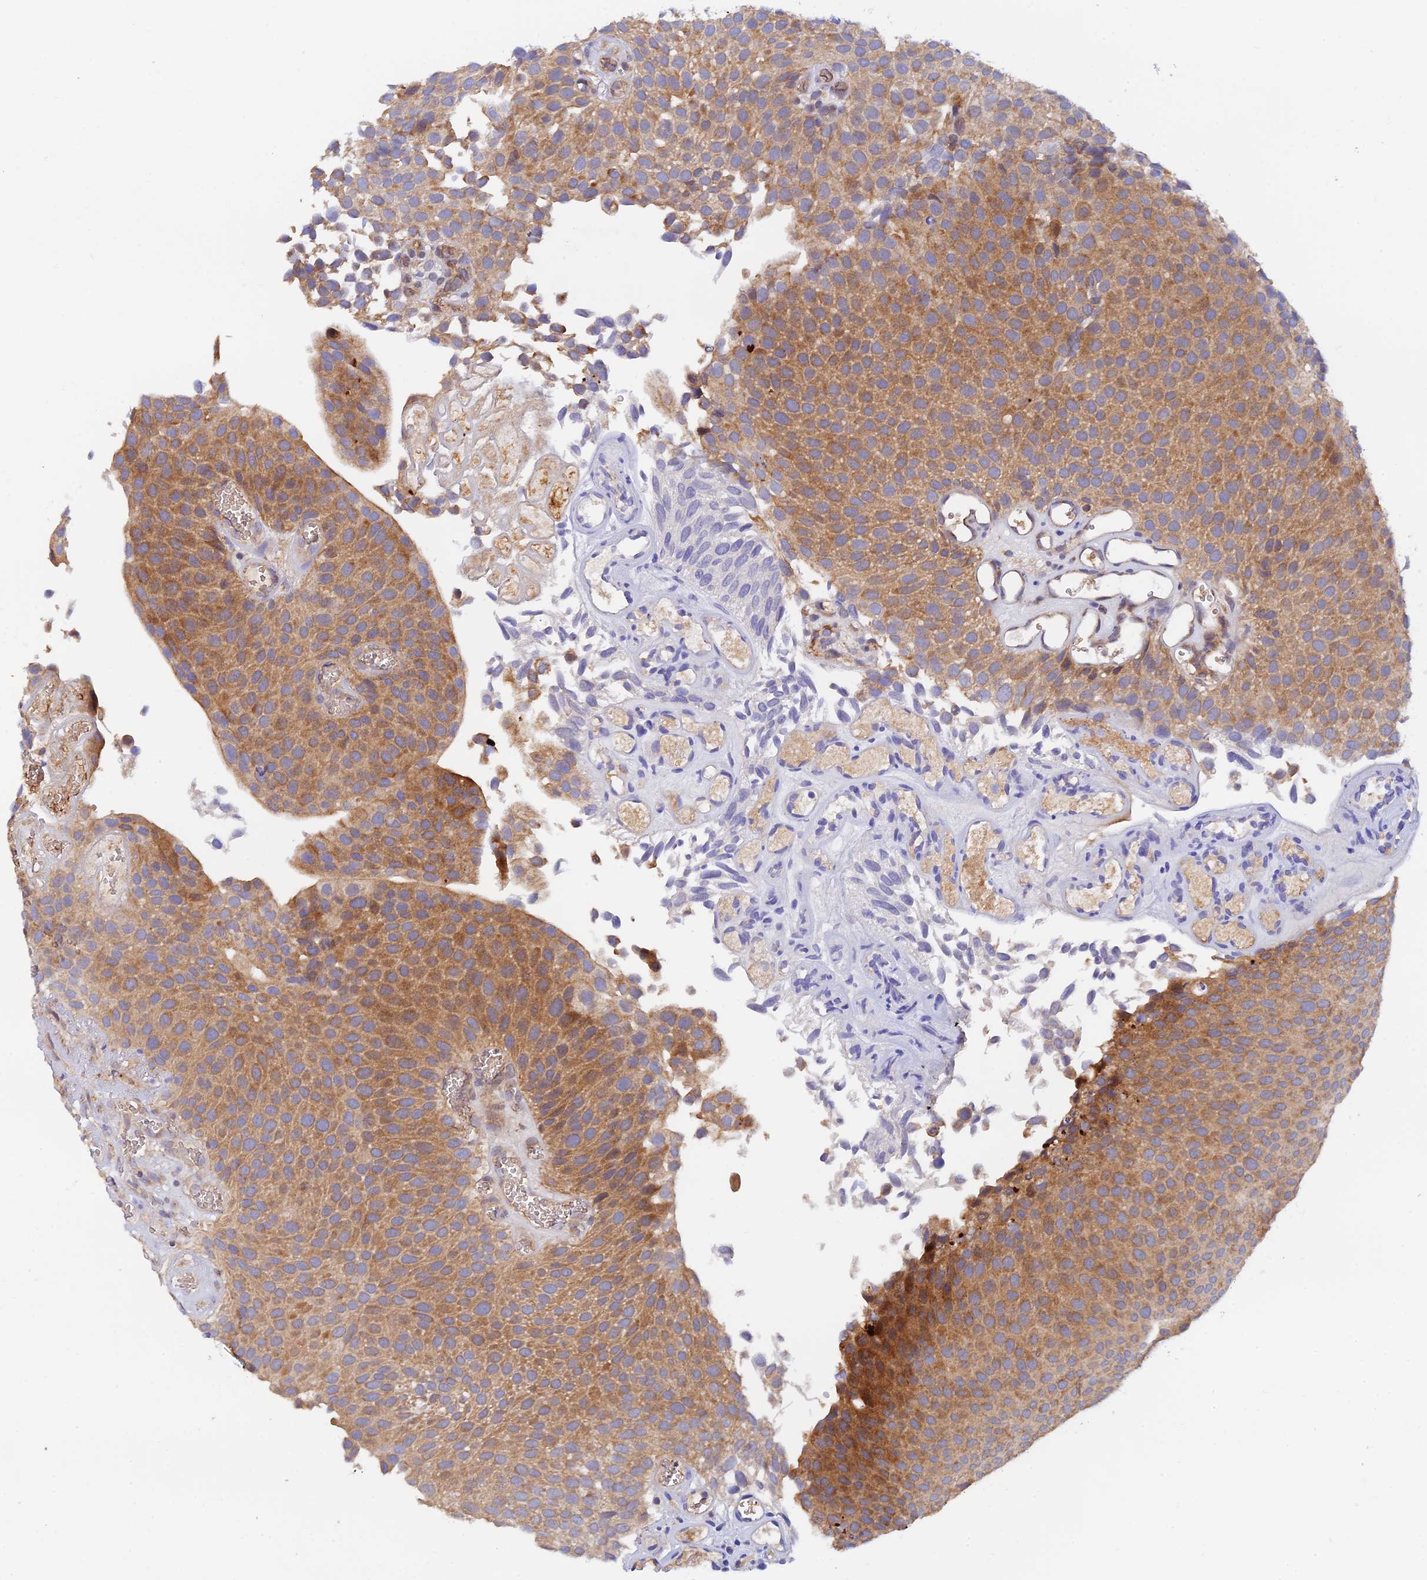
{"staining": {"intensity": "moderate", "quantity": ">75%", "location": "cytoplasmic/membranous"}, "tissue": "urothelial cancer", "cell_type": "Tumor cells", "image_type": "cancer", "snomed": [{"axis": "morphology", "description": "Urothelial carcinoma, Low grade"}, {"axis": "topography", "description": "Urinary bladder"}], "caption": "A high-resolution photomicrograph shows immunohistochemistry staining of urothelial cancer, which exhibits moderate cytoplasmic/membranous positivity in approximately >75% of tumor cells.", "gene": "RANBP6", "patient": {"sex": "male", "age": 89}}